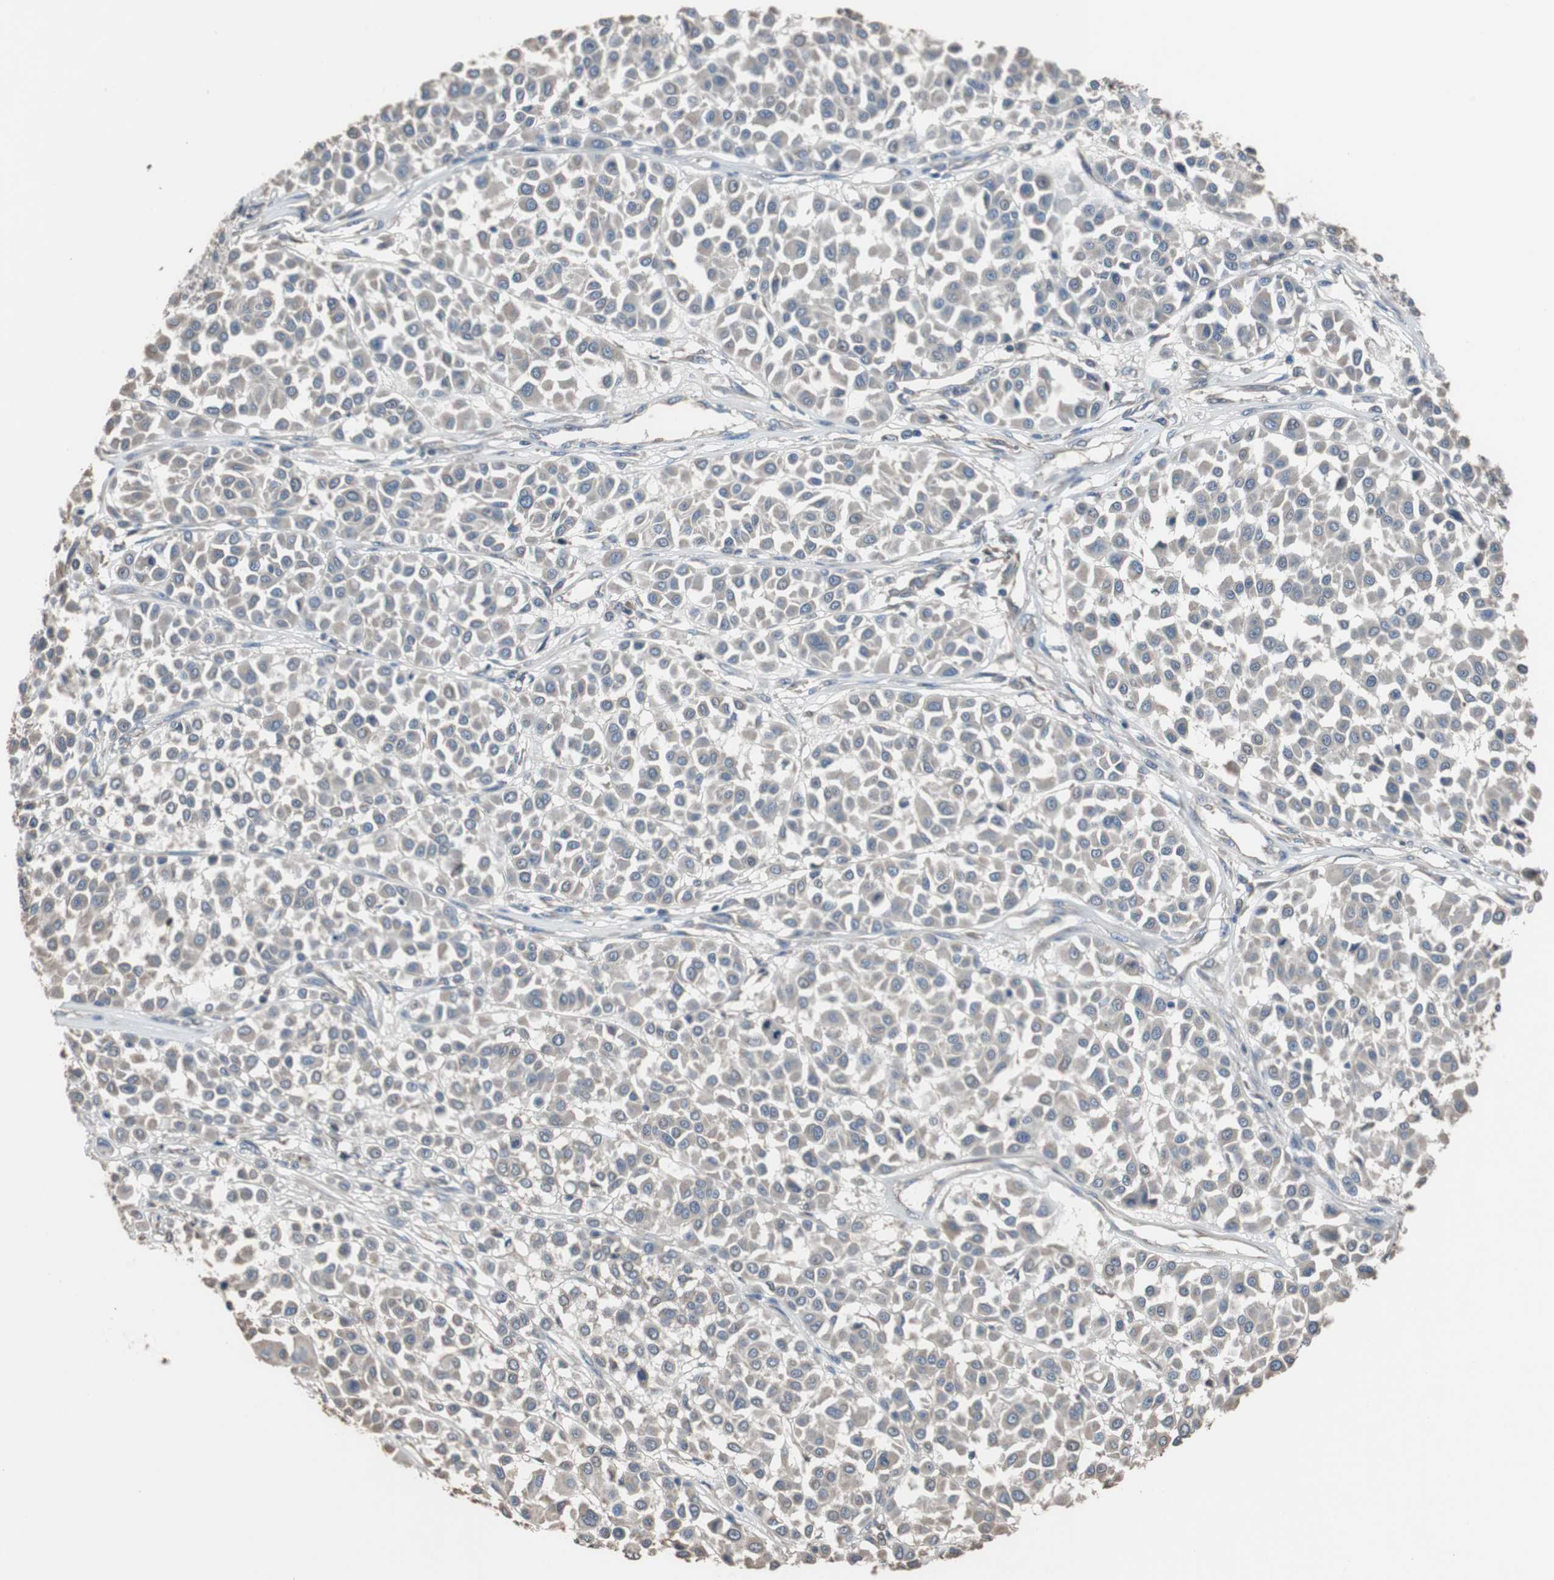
{"staining": {"intensity": "negative", "quantity": "none", "location": "none"}, "tissue": "melanoma", "cell_type": "Tumor cells", "image_type": "cancer", "snomed": [{"axis": "morphology", "description": "Malignant melanoma, Metastatic site"}, {"axis": "topography", "description": "Soft tissue"}], "caption": "Malignant melanoma (metastatic site) was stained to show a protein in brown. There is no significant staining in tumor cells.", "gene": "SCIMP", "patient": {"sex": "male", "age": 41}}